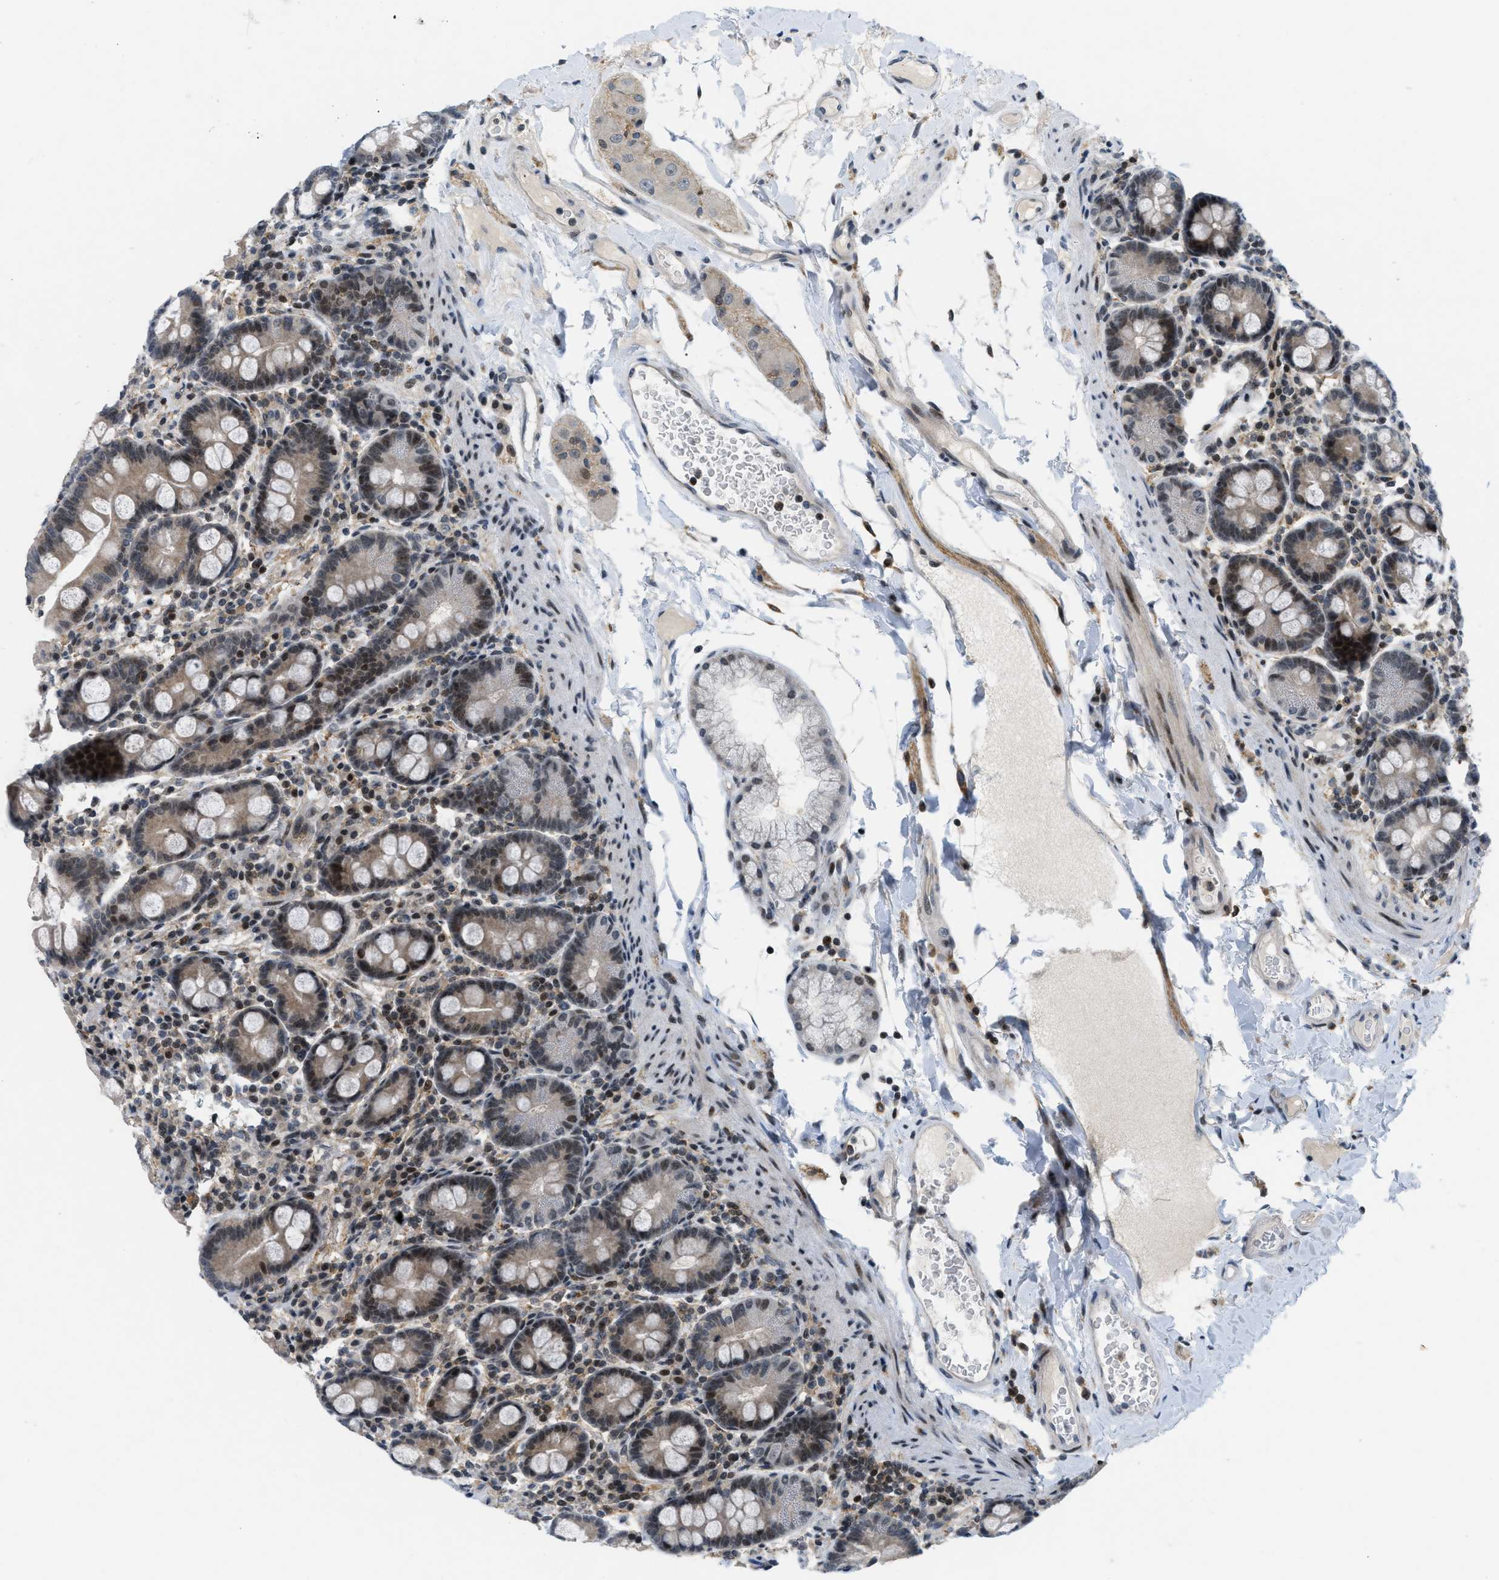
{"staining": {"intensity": "moderate", "quantity": "25%-75%", "location": "nuclear"}, "tissue": "duodenum", "cell_type": "Glandular cells", "image_type": "normal", "snomed": [{"axis": "morphology", "description": "Normal tissue, NOS"}, {"axis": "topography", "description": "Duodenum"}], "caption": "Moderate nuclear expression is appreciated in approximately 25%-75% of glandular cells in benign duodenum.", "gene": "ING1", "patient": {"sex": "male", "age": 50}}